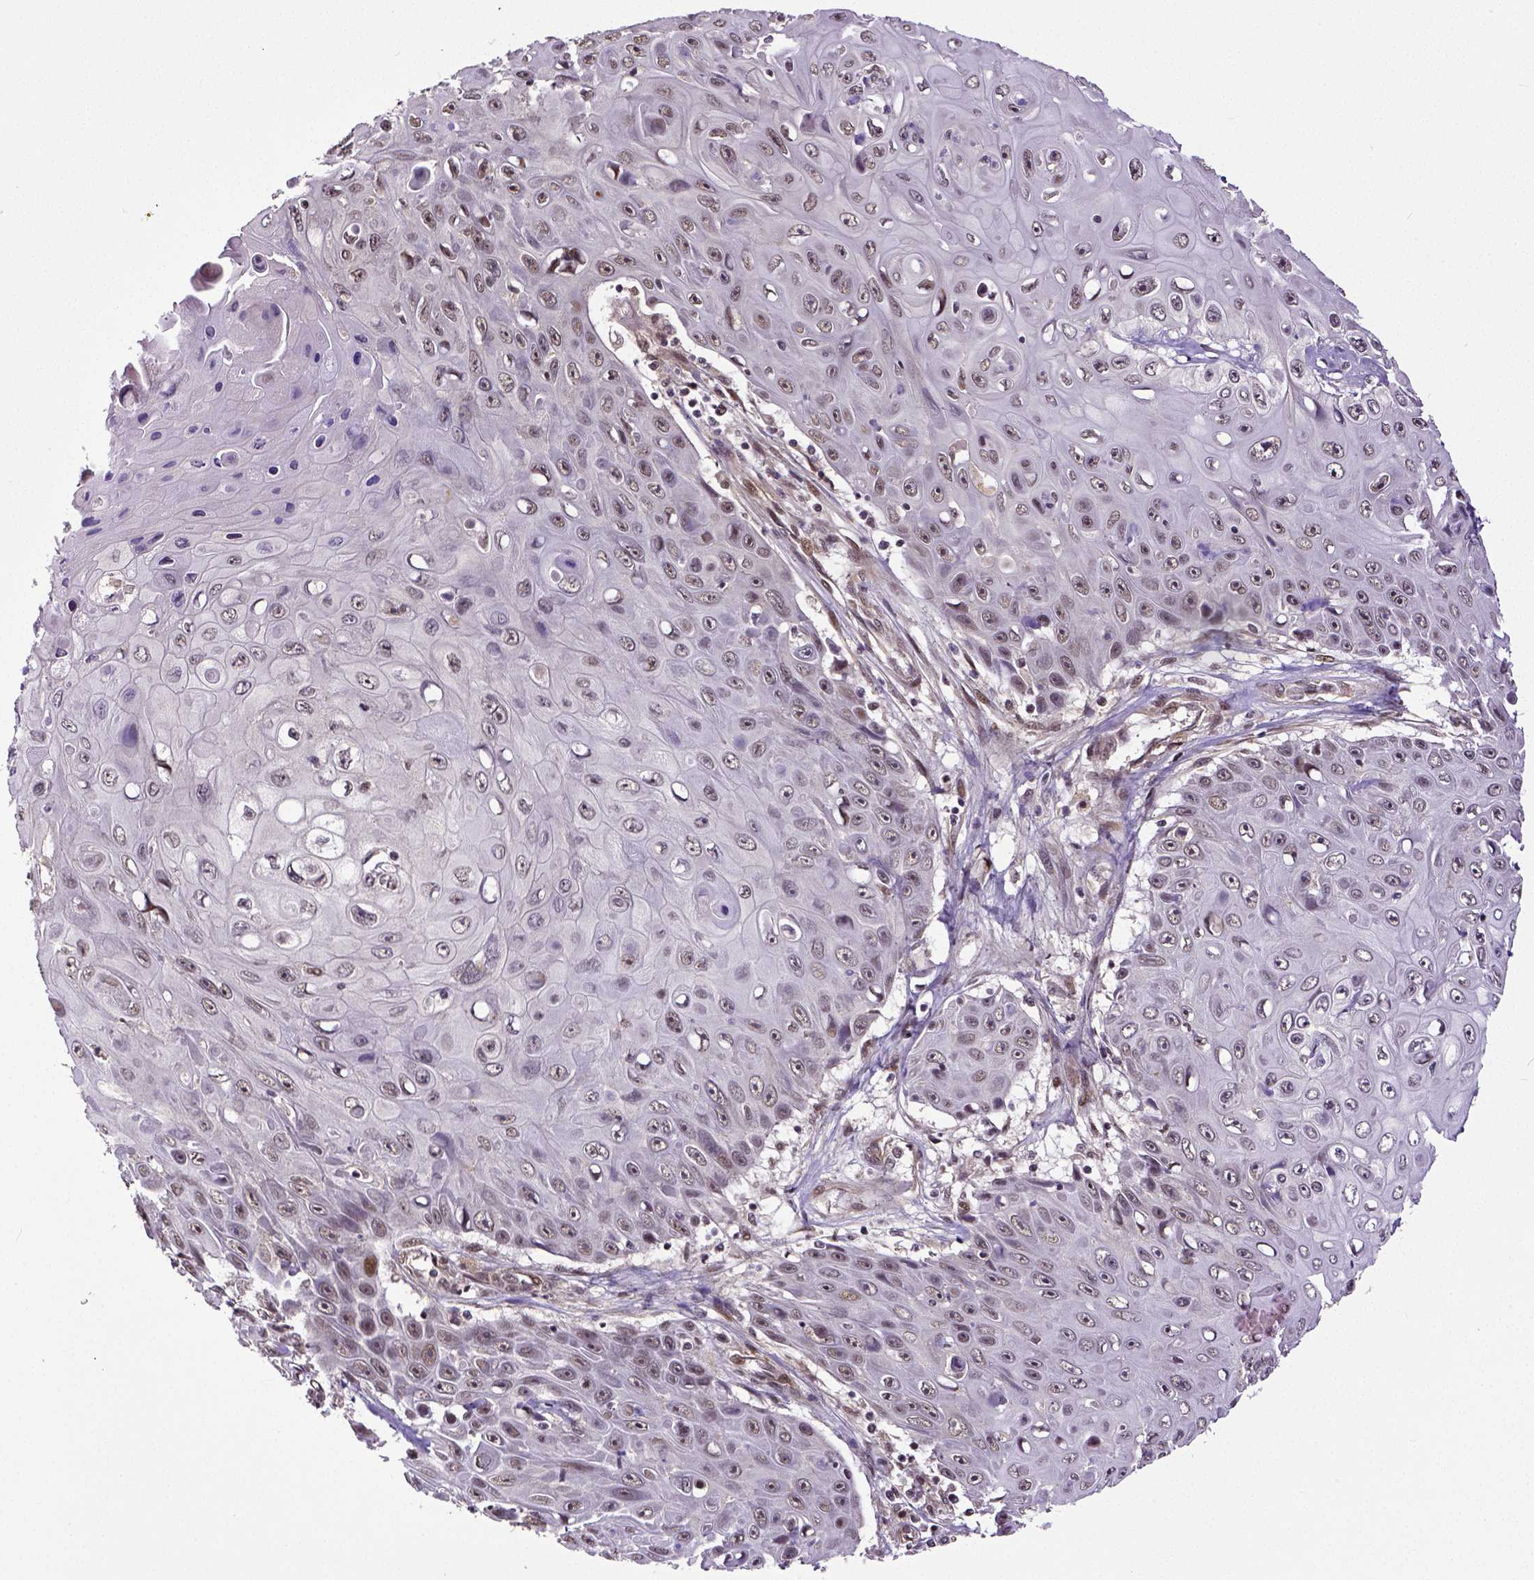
{"staining": {"intensity": "weak", "quantity": ">75%", "location": "nuclear"}, "tissue": "skin cancer", "cell_type": "Tumor cells", "image_type": "cancer", "snomed": [{"axis": "morphology", "description": "Squamous cell carcinoma, NOS"}, {"axis": "topography", "description": "Skin"}], "caption": "Protein staining by IHC reveals weak nuclear positivity in approximately >75% of tumor cells in squamous cell carcinoma (skin).", "gene": "DICER1", "patient": {"sex": "male", "age": 82}}